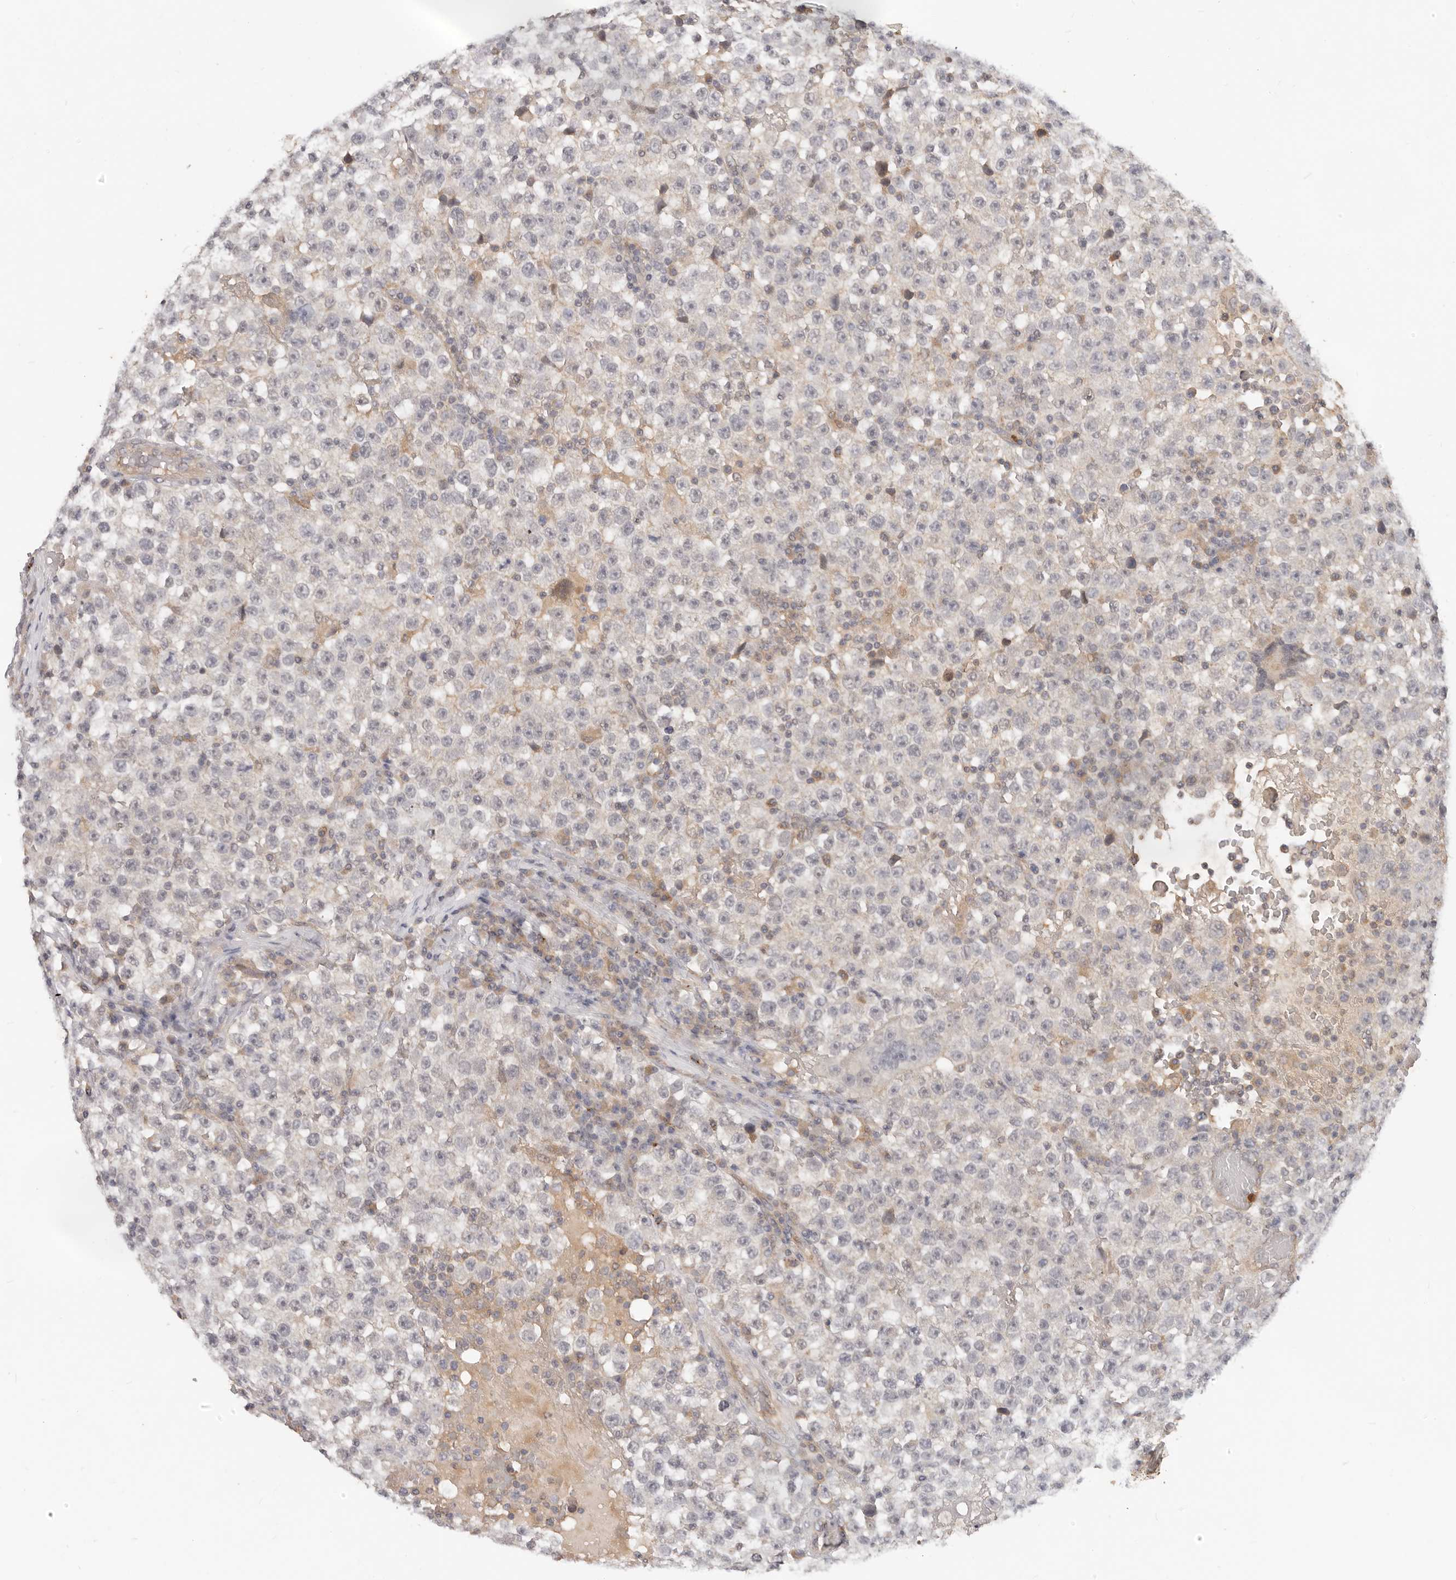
{"staining": {"intensity": "negative", "quantity": "none", "location": "none"}, "tissue": "testis cancer", "cell_type": "Tumor cells", "image_type": "cancer", "snomed": [{"axis": "morphology", "description": "Seminoma, NOS"}, {"axis": "topography", "description": "Testis"}], "caption": "Tumor cells show no significant staining in testis cancer. (DAB immunohistochemistry visualized using brightfield microscopy, high magnification).", "gene": "USP49", "patient": {"sex": "male", "age": 22}}